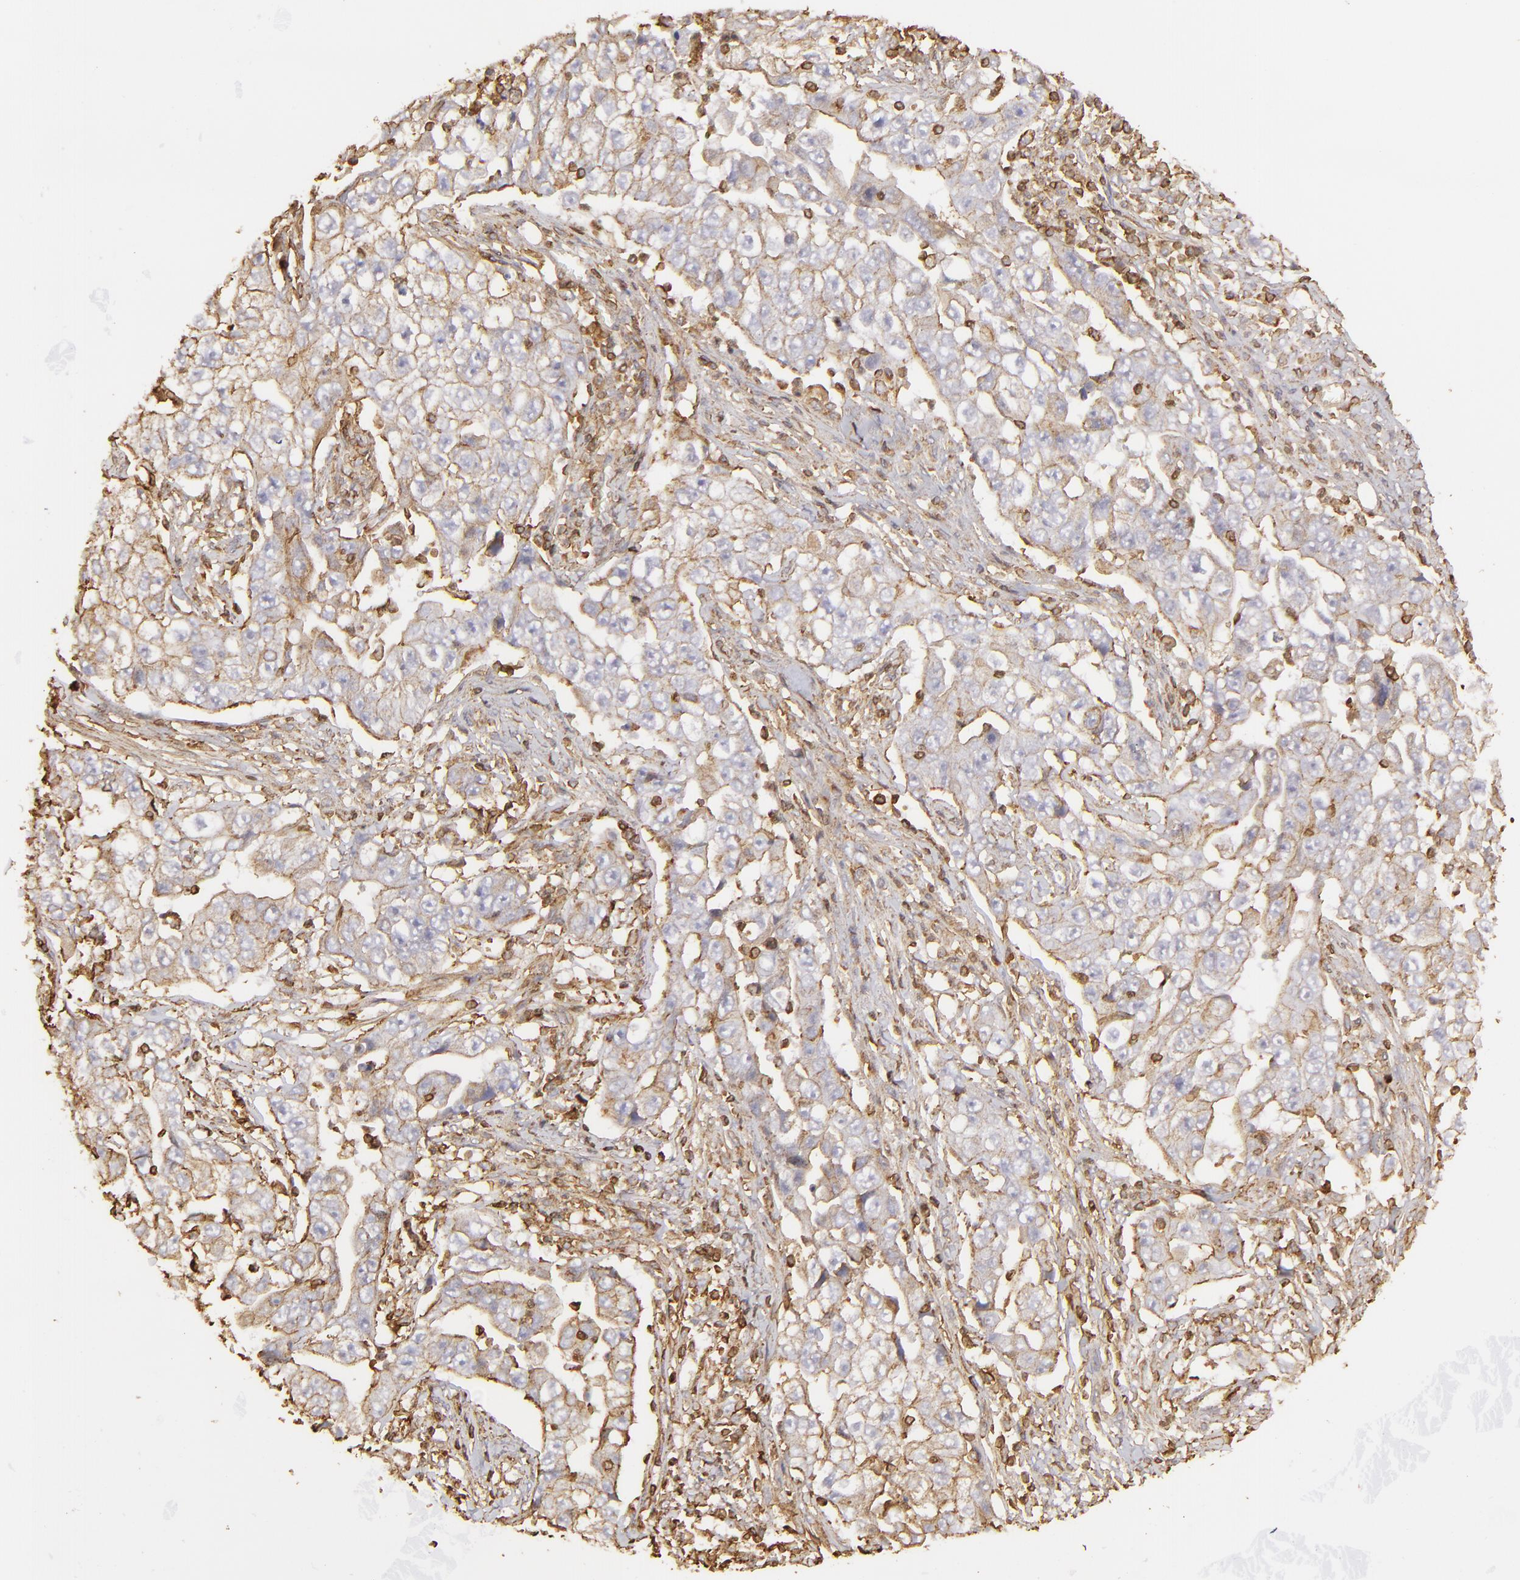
{"staining": {"intensity": "weak", "quantity": ">75%", "location": "cytoplasmic/membranous"}, "tissue": "lung cancer", "cell_type": "Tumor cells", "image_type": "cancer", "snomed": [{"axis": "morphology", "description": "Squamous cell carcinoma, NOS"}, {"axis": "topography", "description": "Lung"}], "caption": "Protein staining reveals weak cytoplasmic/membranous expression in approximately >75% of tumor cells in lung squamous cell carcinoma.", "gene": "ACTB", "patient": {"sex": "male", "age": 64}}